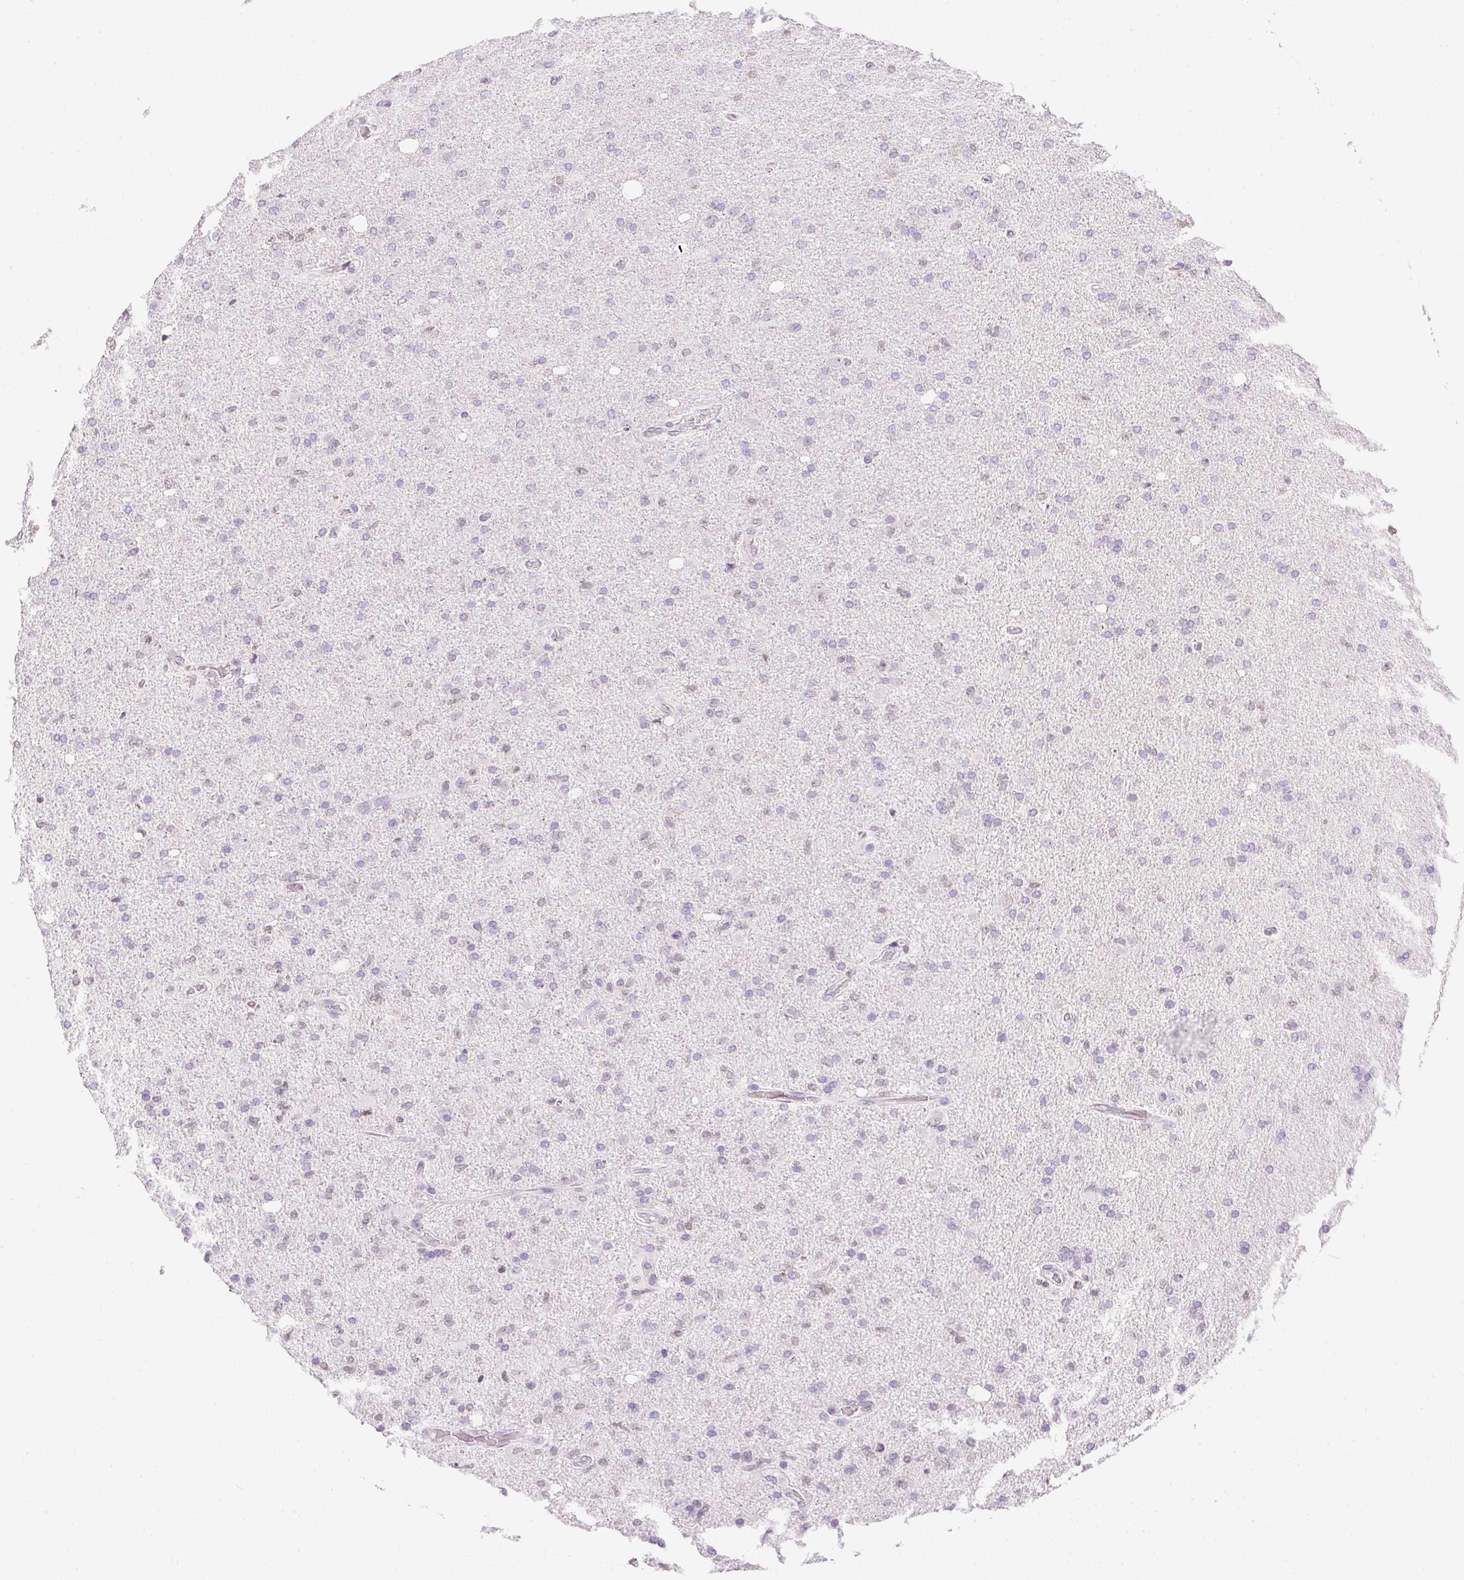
{"staining": {"intensity": "negative", "quantity": "none", "location": "none"}, "tissue": "glioma", "cell_type": "Tumor cells", "image_type": "cancer", "snomed": [{"axis": "morphology", "description": "Glioma, malignant, High grade"}, {"axis": "topography", "description": "Cerebral cortex"}], "caption": "There is no significant positivity in tumor cells of glioma. (DAB (3,3'-diaminobenzidine) immunohistochemistry visualized using brightfield microscopy, high magnification).", "gene": "PRL", "patient": {"sex": "male", "age": 70}}